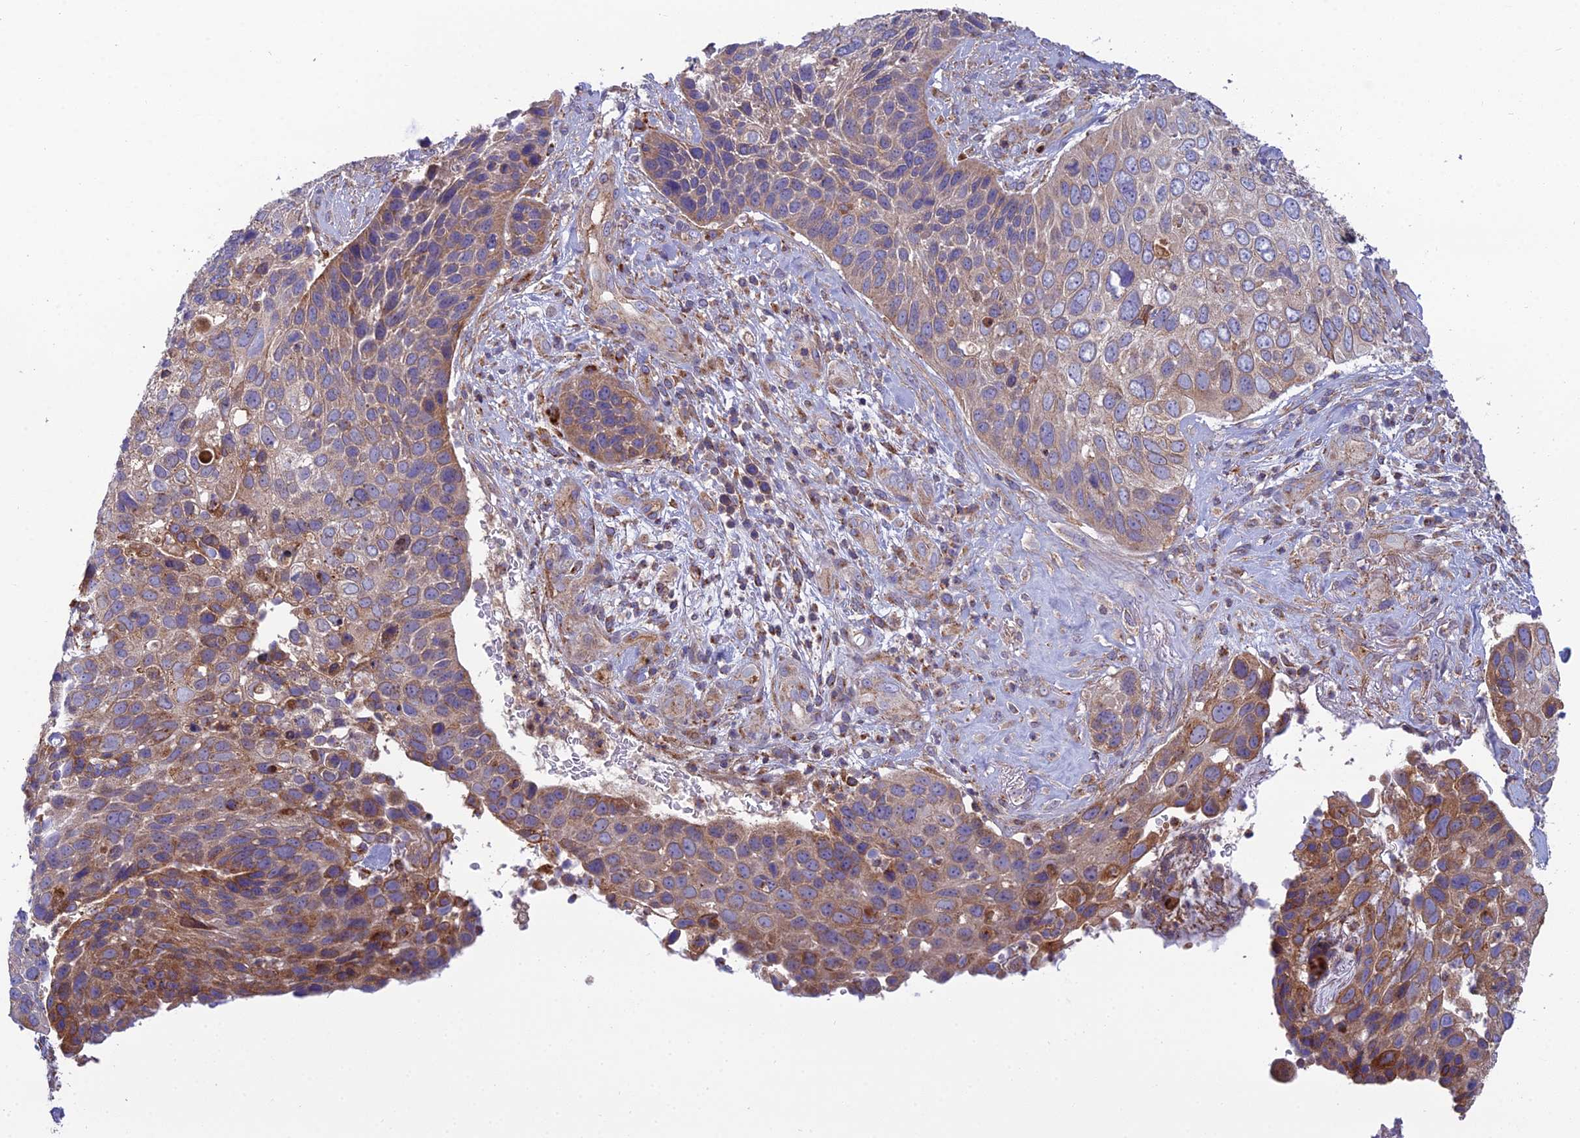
{"staining": {"intensity": "moderate", "quantity": "25%-75%", "location": "cytoplasmic/membranous"}, "tissue": "skin cancer", "cell_type": "Tumor cells", "image_type": "cancer", "snomed": [{"axis": "morphology", "description": "Basal cell carcinoma"}, {"axis": "topography", "description": "Skin"}], "caption": "Tumor cells exhibit medium levels of moderate cytoplasmic/membranous positivity in approximately 25%-75% of cells in human skin basal cell carcinoma.", "gene": "LNPEP", "patient": {"sex": "female", "age": 74}}